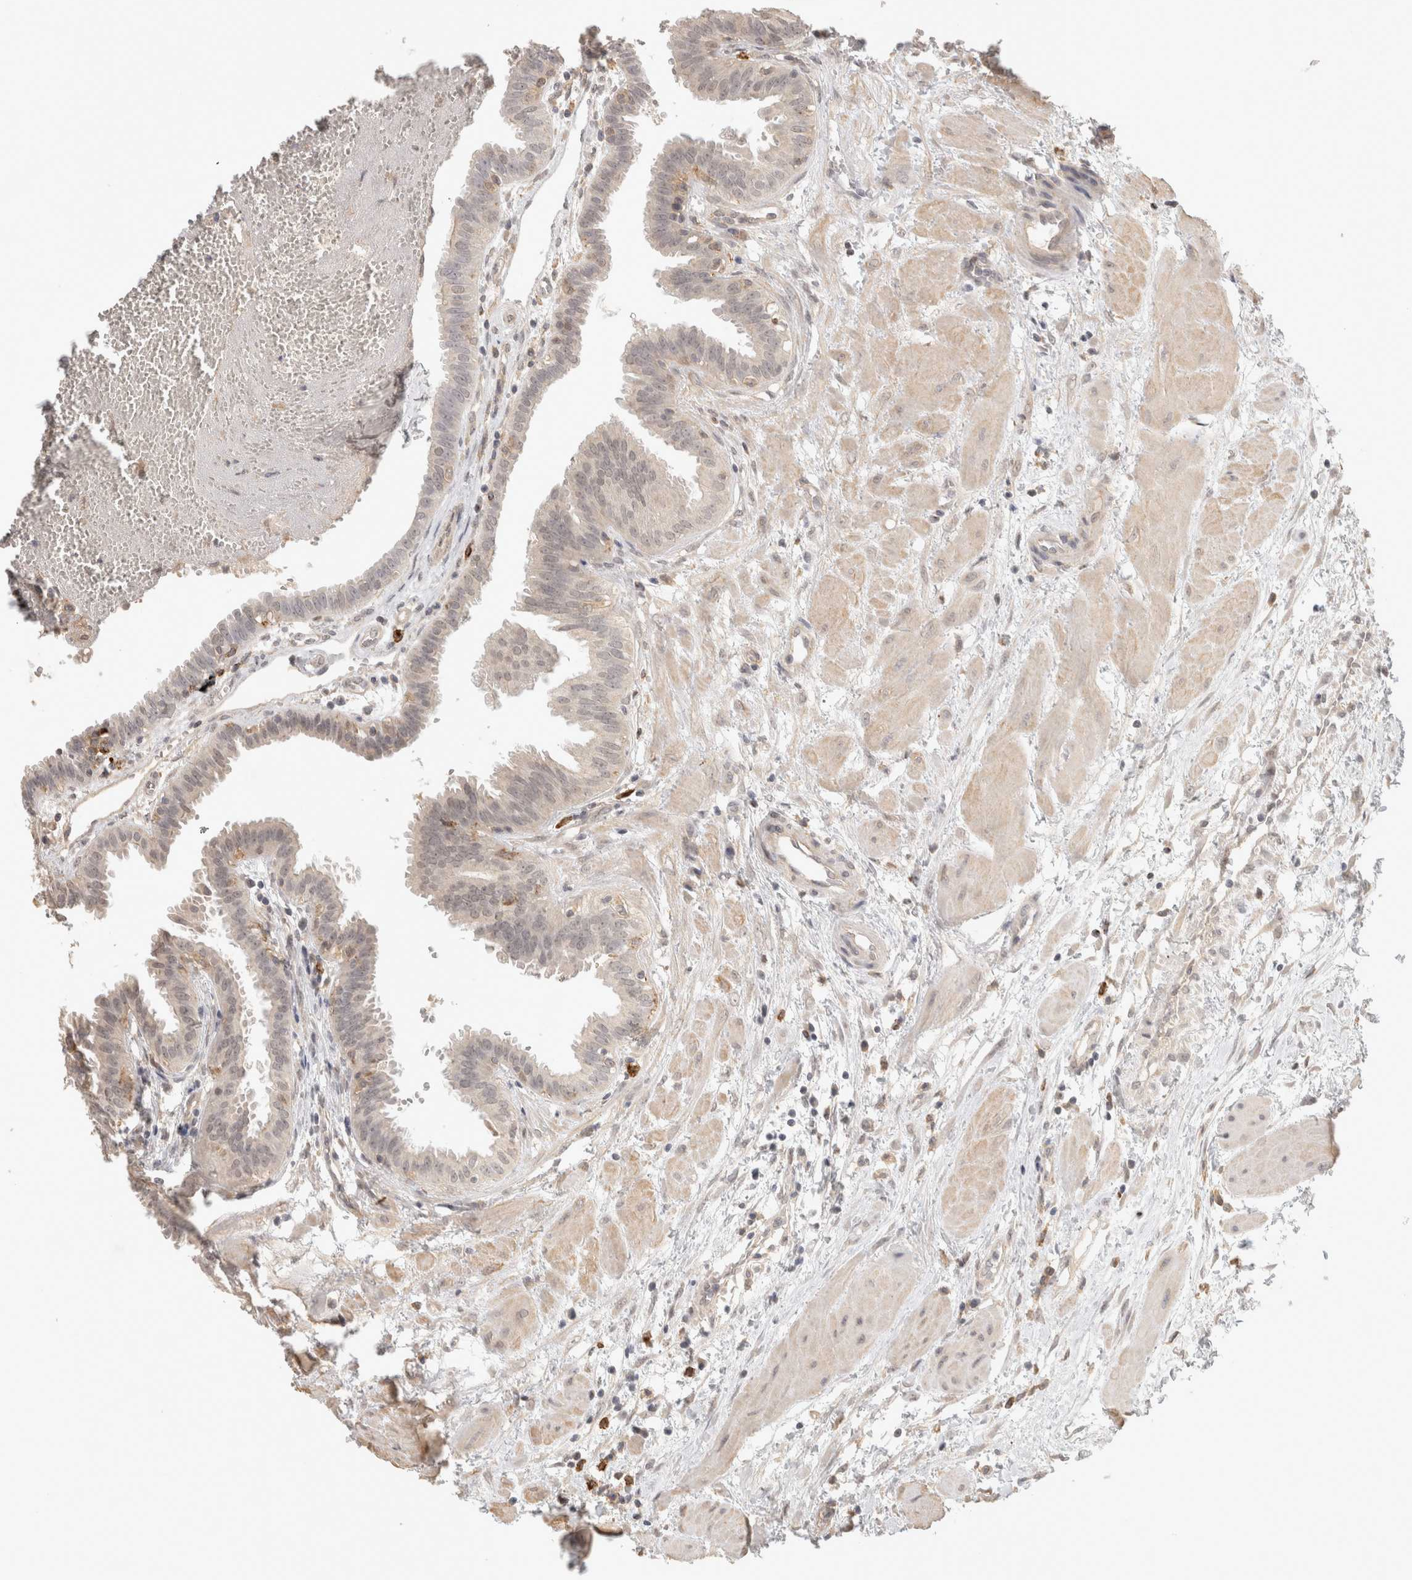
{"staining": {"intensity": "negative", "quantity": "none", "location": "none"}, "tissue": "fallopian tube", "cell_type": "Glandular cells", "image_type": "normal", "snomed": [{"axis": "morphology", "description": "Normal tissue, NOS"}, {"axis": "topography", "description": "Fallopian tube"}, {"axis": "topography", "description": "Placenta"}], "caption": "An image of fallopian tube stained for a protein shows no brown staining in glandular cells.", "gene": "HAVCR2", "patient": {"sex": "female", "age": 32}}